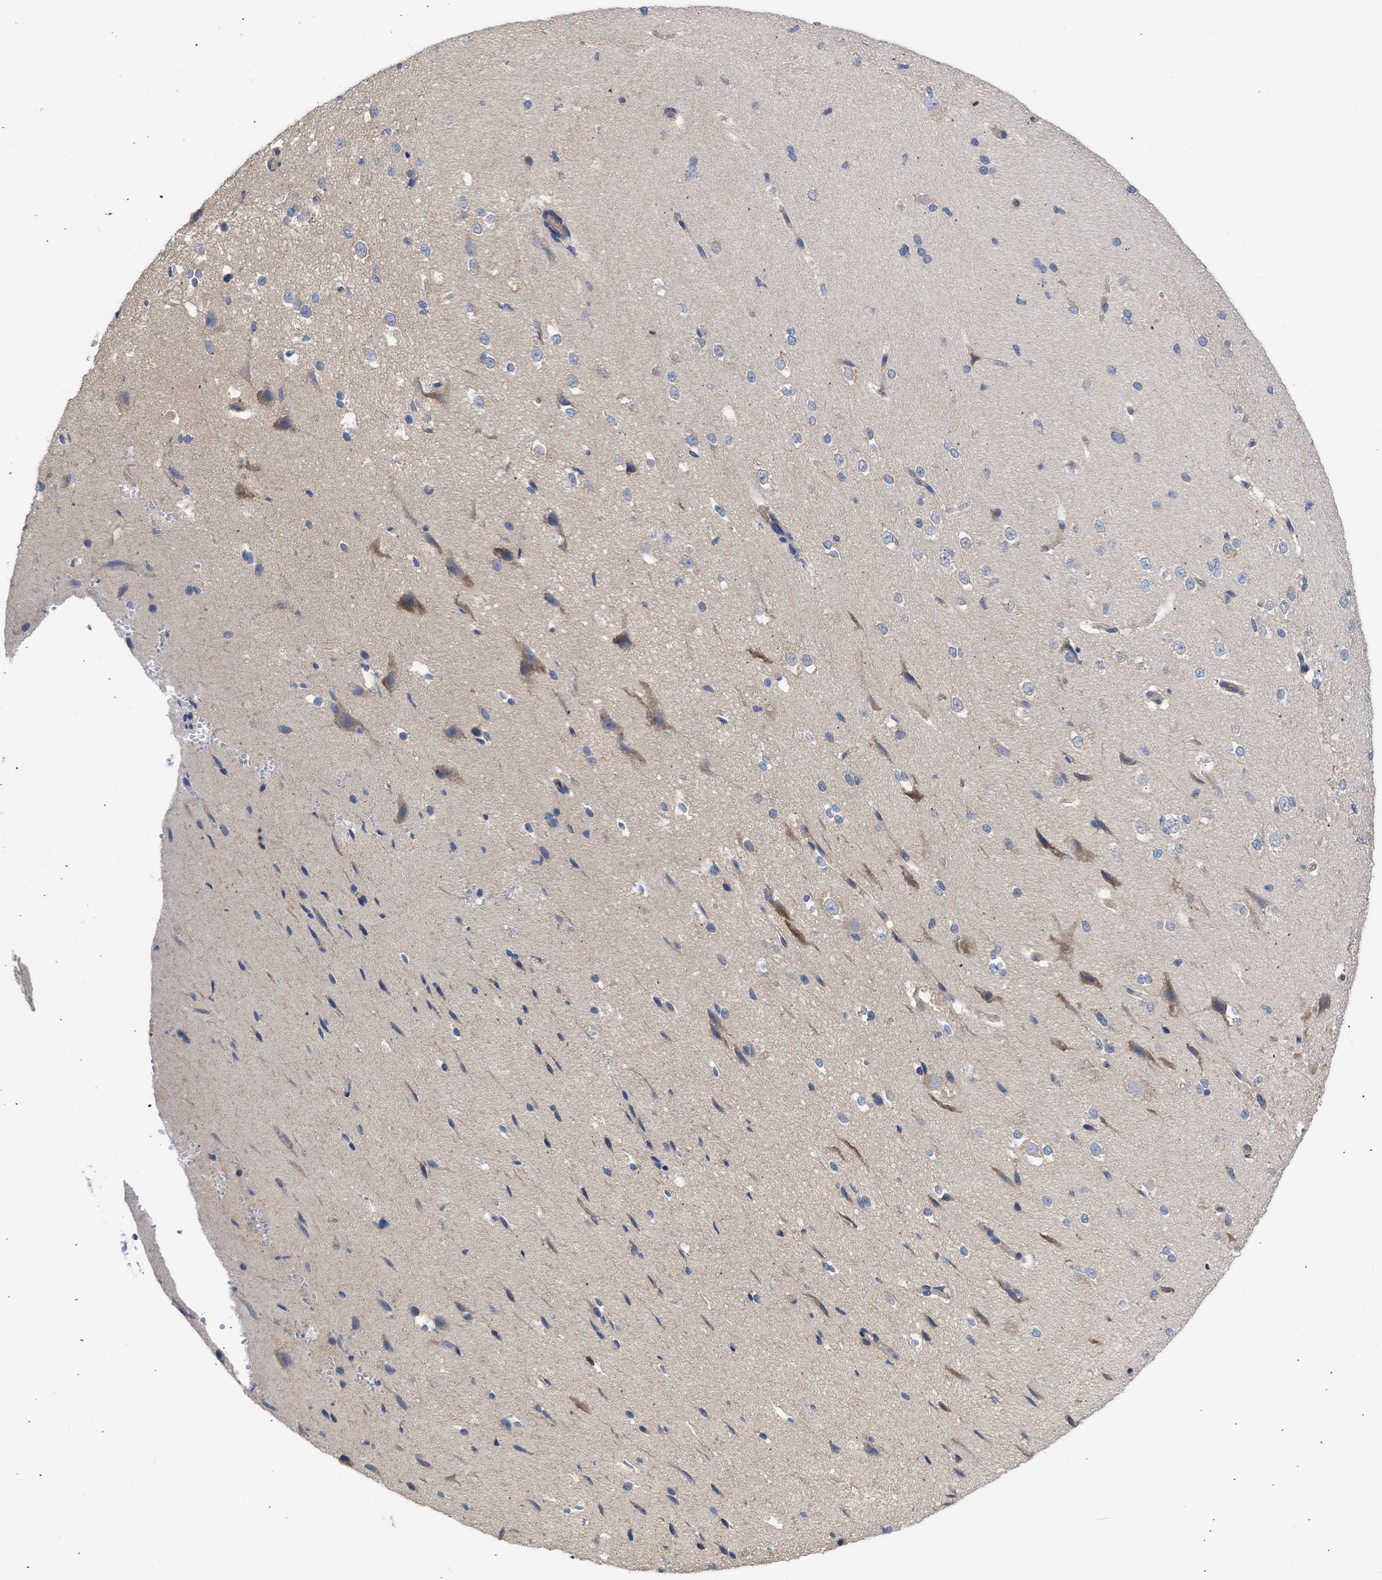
{"staining": {"intensity": "weak", "quantity": ">75%", "location": "cytoplasmic/membranous"}, "tissue": "cerebral cortex", "cell_type": "Endothelial cells", "image_type": "normal", "snomed": [{"axis": "morphology", "description": "Normal tissue, NOS"}, {"axis": "morphology", "description": "Developmental malformation"}, {"axis": "topography", "description": "Cerebral cortex"}], "caption": "Brown immunohistochemical staining in benign human cerebral cortex exhibits weak cytoplasmic/membranous expression in about >75% of endothelial cells. Using DAB (brown) and hematoxylin (blue) stains, captured at high magnification using brightfield microscopy.", "gene": "MAP2K3", "patient": {"sex": "female", "age": 30}}